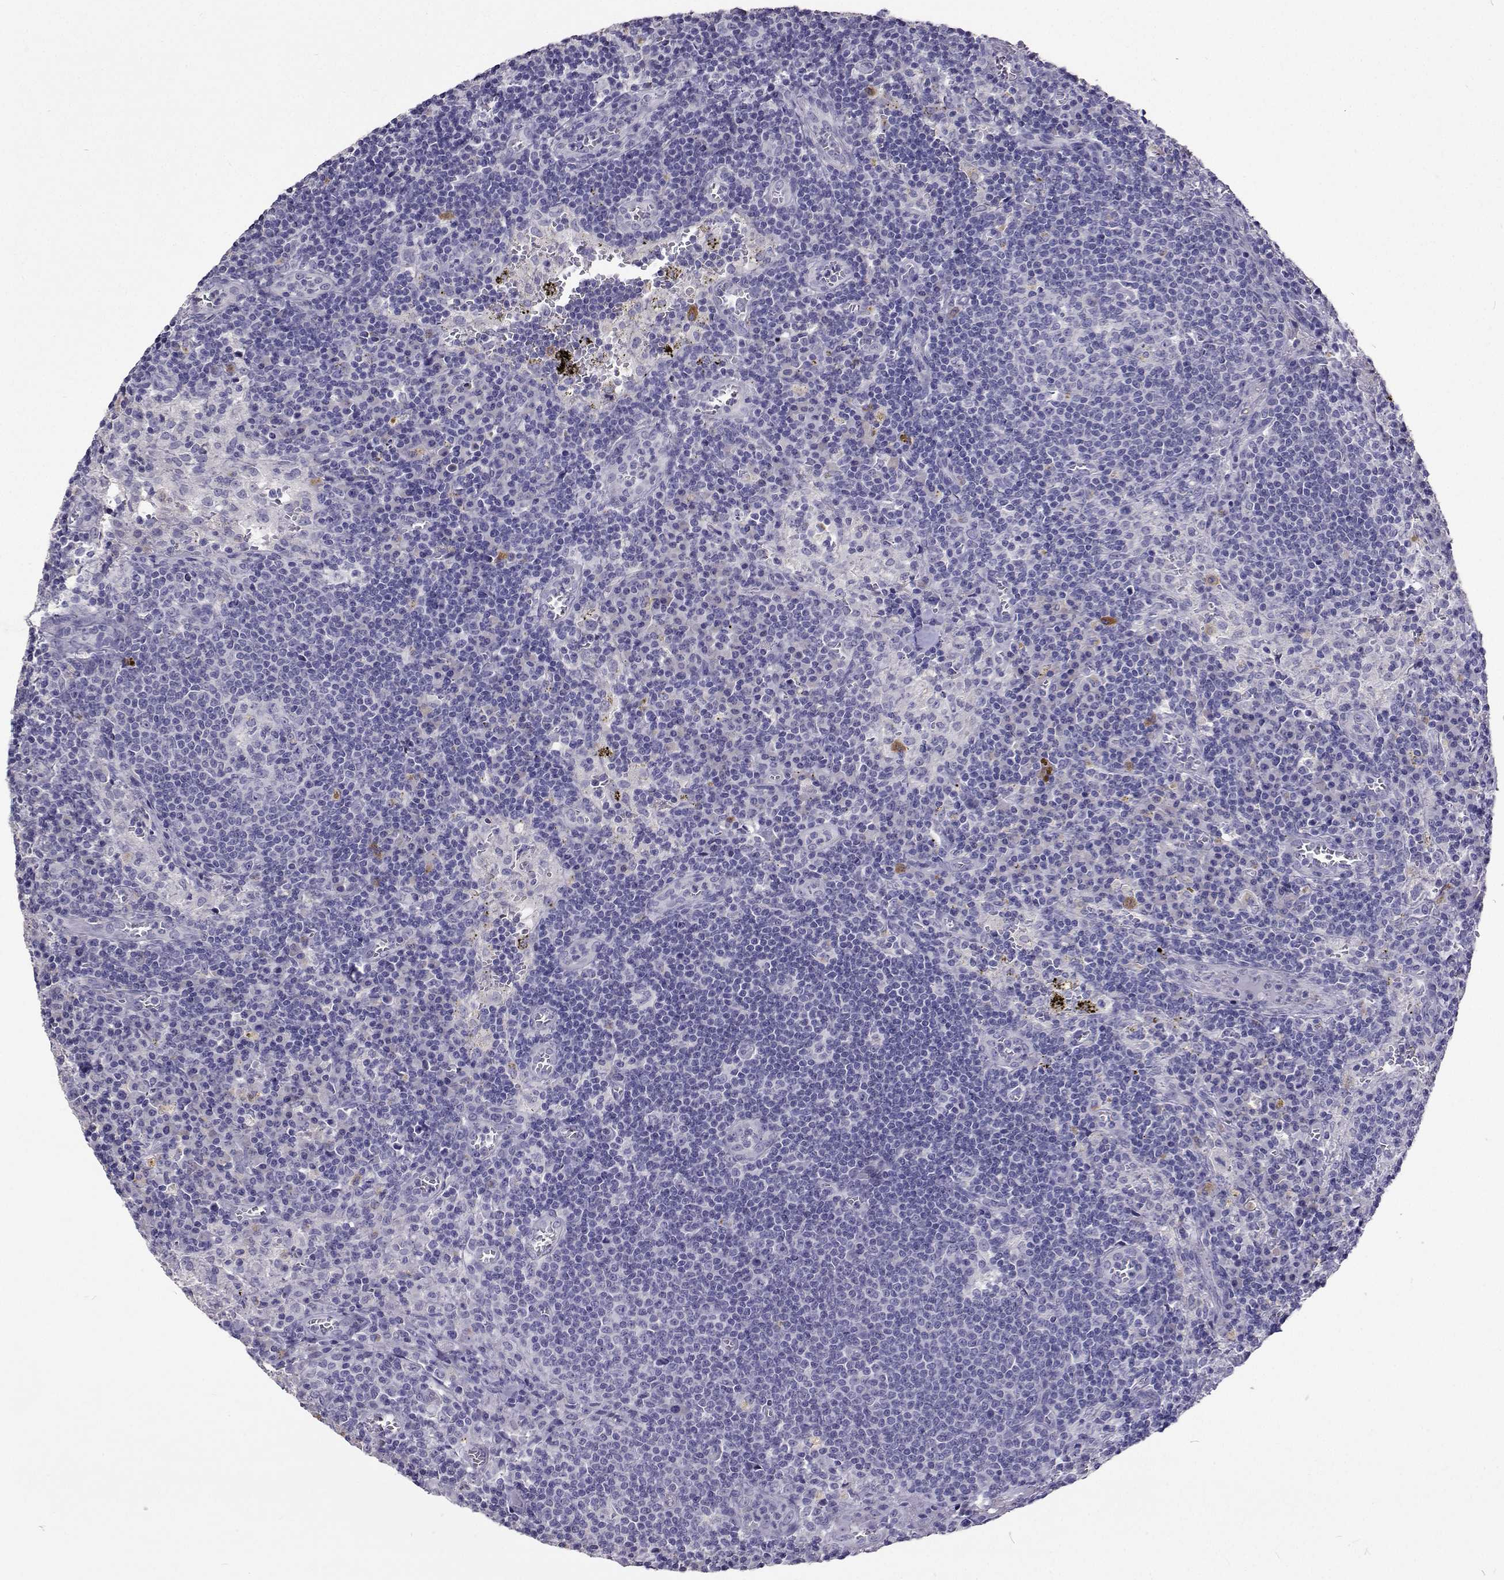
{"staining": {"intensity": "negative", "quantity": "none", "location": "none"}, "tissue": "lymph node", "cell_type": "Germinal center cells", "image_type": "normal", "snomed": [{"axis": "morphology", "description": "Normal tissue, NOS"}, {"axis": "topography", "description": "Lymph node"}], "caption": "Immunohistochemistry (IHC) of normal lymph node shows no expression in germinal center cells.", "gene": "CFAP44", "patient": {"sex": "male", "age": 62}}